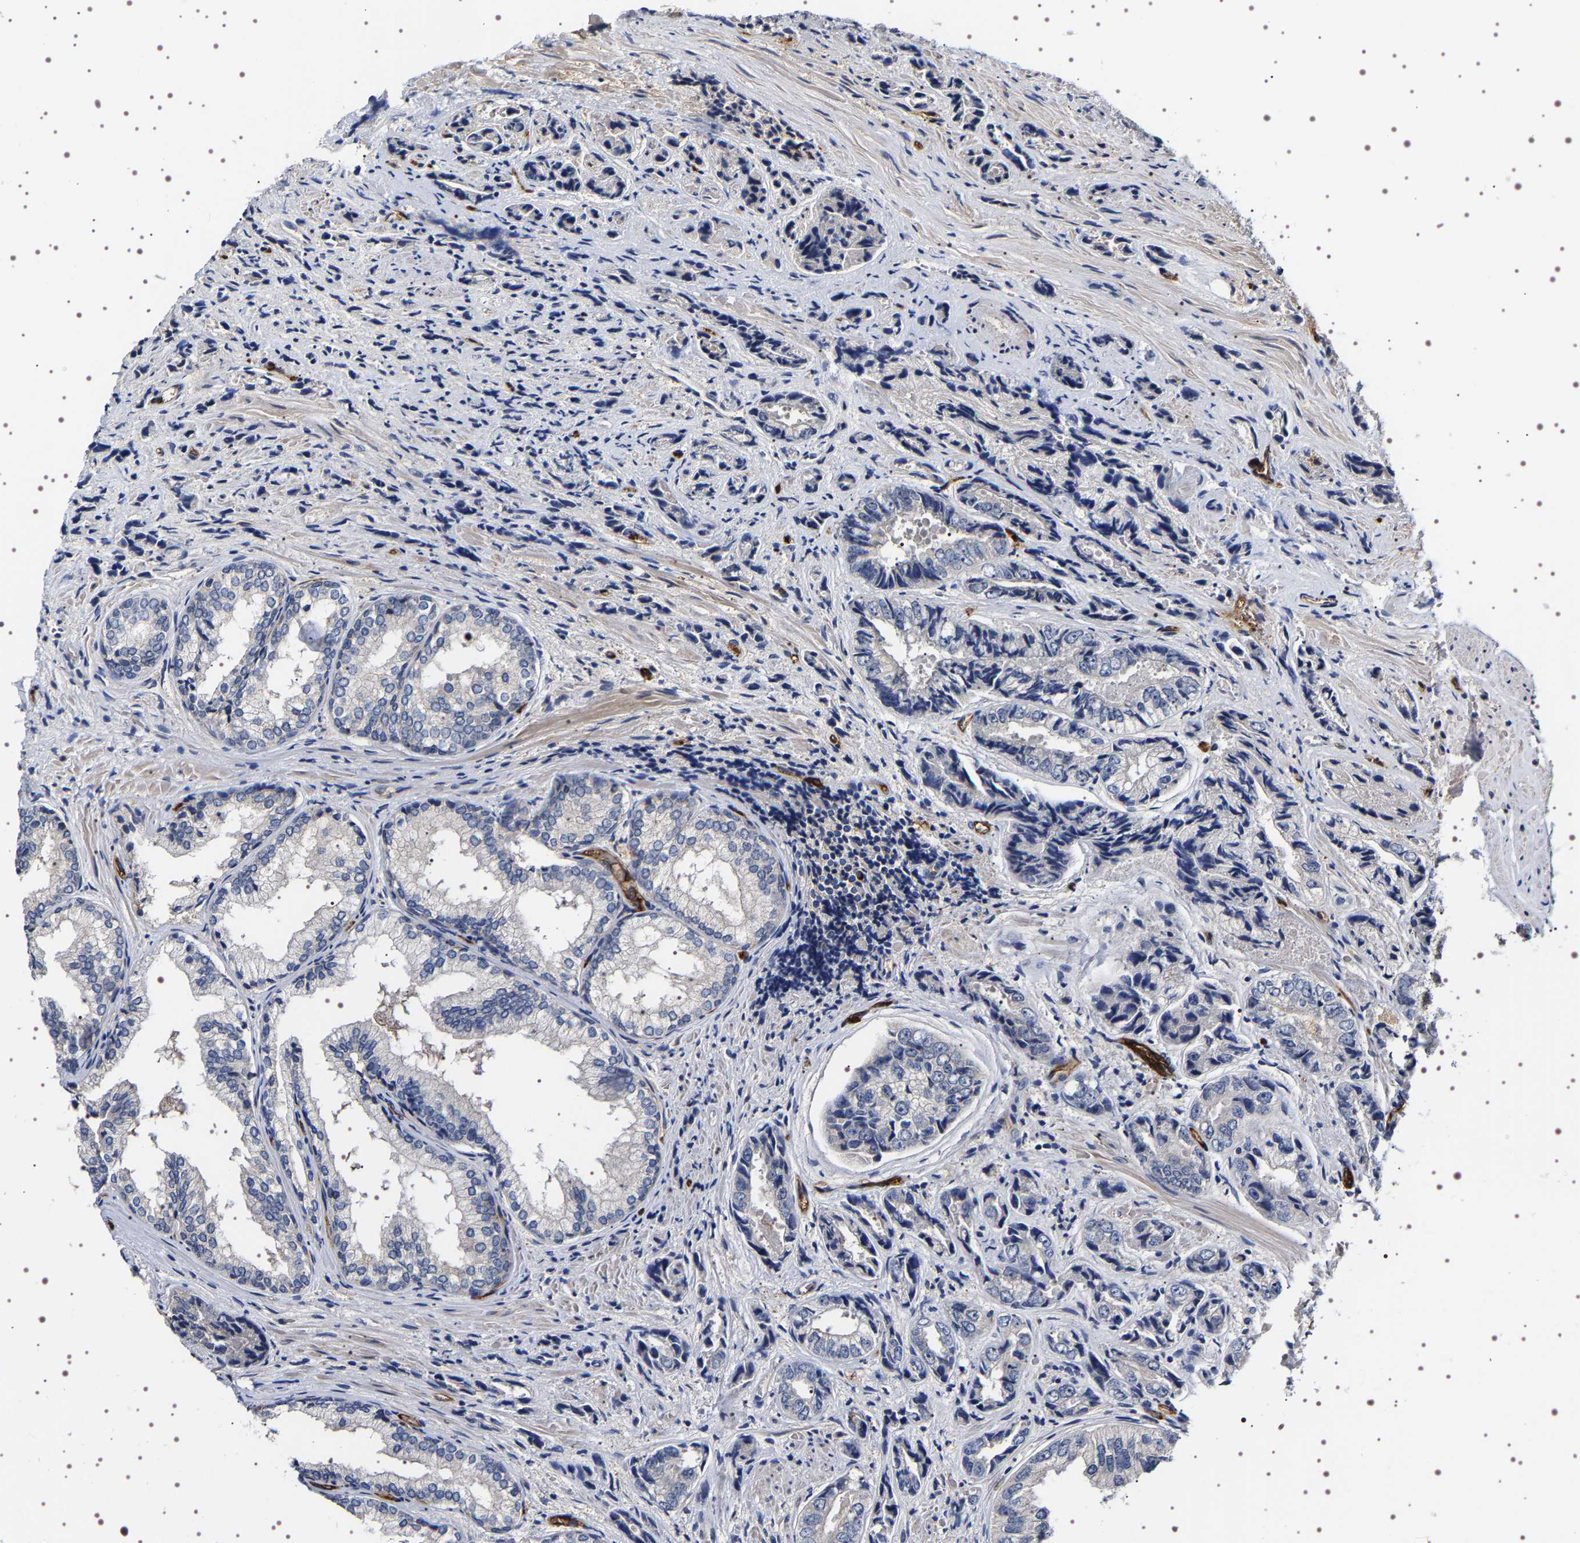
{"staining": {"intensity": "negative", "quantity": "none", "location": "none"}, "tissue": "prostate cancer", "cell_type": "Tumor cells", "image_type": "cancer", "snomed": [{"axis": "morphology", "description": "Adenocarcinoma, High grade"}, {"axis": "topography", "description": "Prostate"}], "caption": "This is an immunohistochemistry (IHC) photomicrograph of prostate cancer. There is no staining in tumor cells.", "gene": "ALPL", "patient": {"sex": "male", "age": 61}}